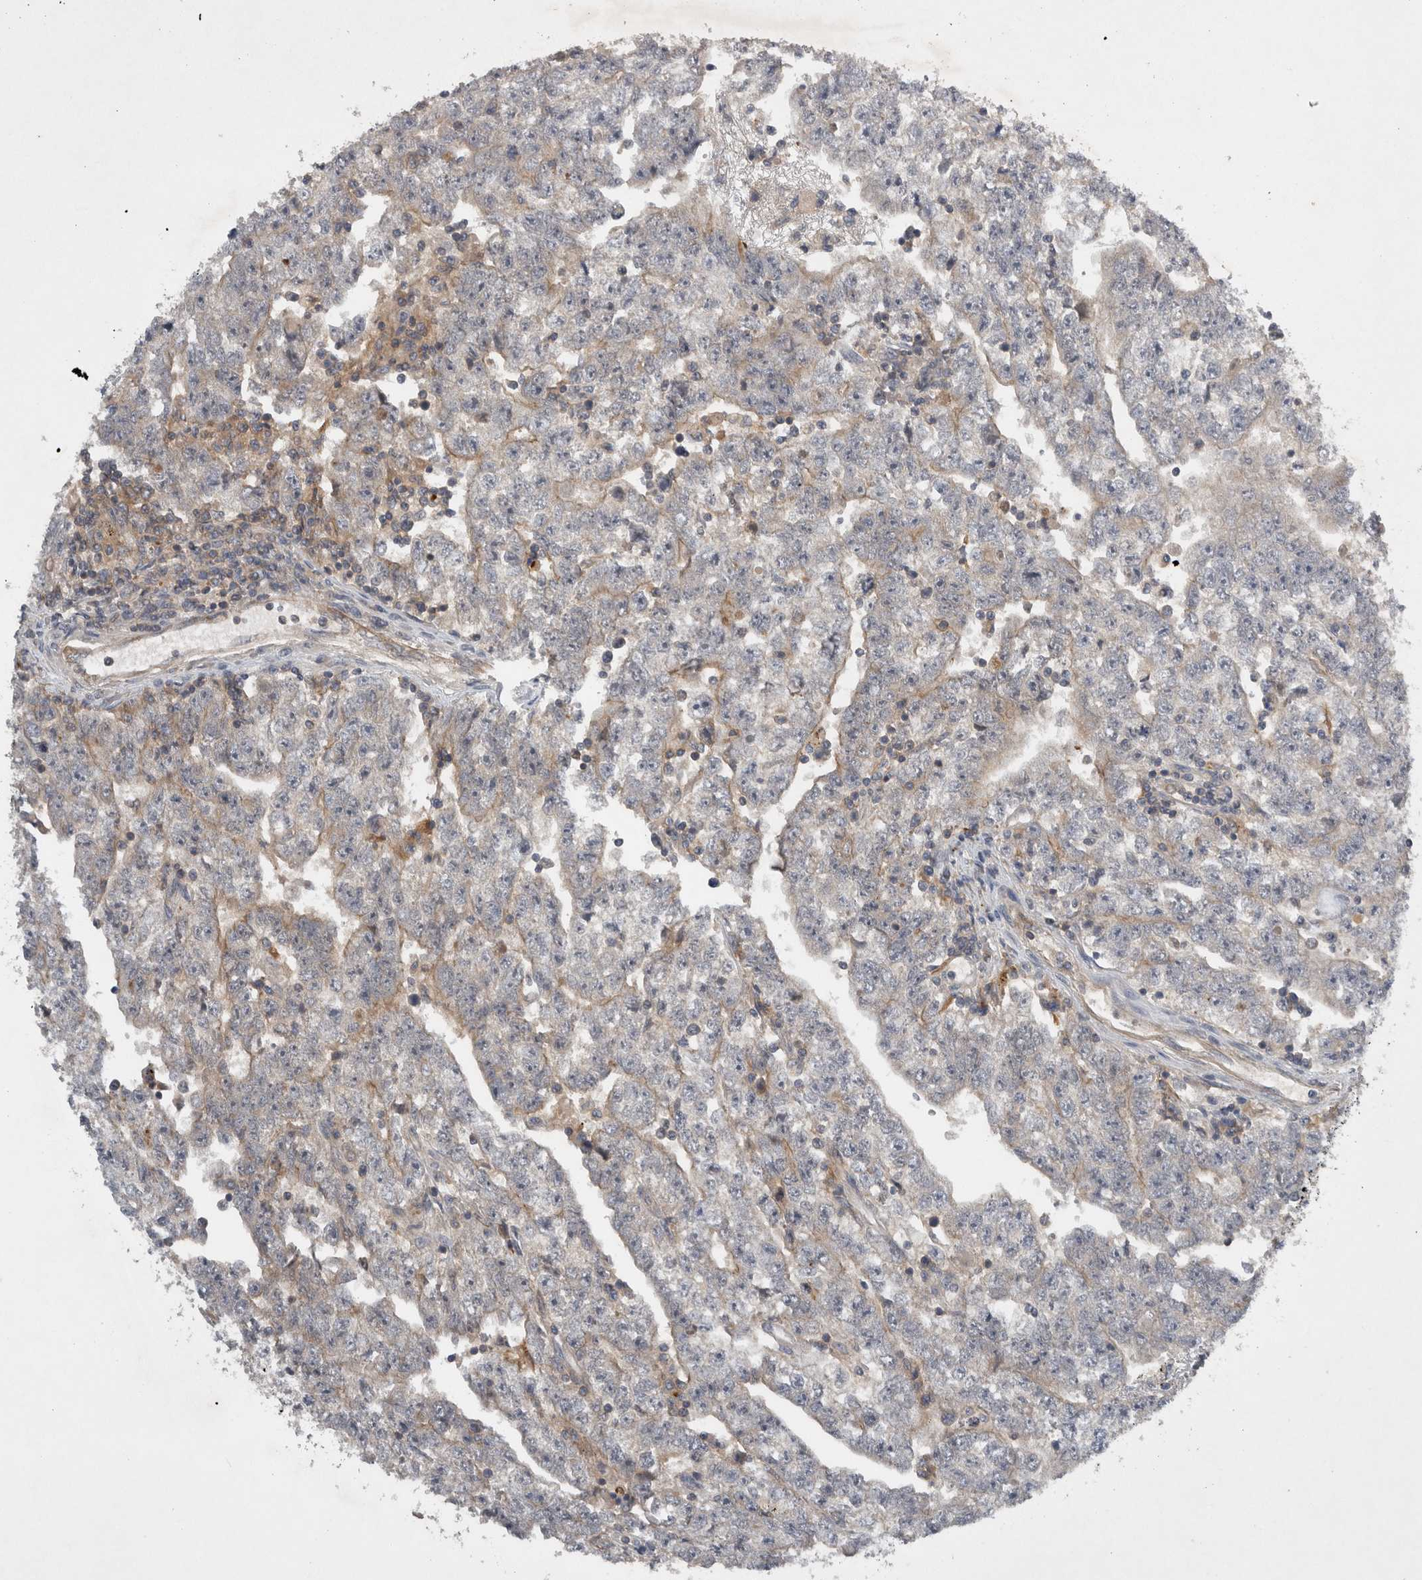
{"staining": {"intensity": "weak", "quantity": "<25%", "location": "cytoplasmic/membranous"}, "tissue": "testis cancer", "cell_type": "Tumor cells", "image_type": "cancer", "snomed": [{"axis": "morphology", "description": "Carcinoma, Embryonal, NOS"}, {"axis": "topography", "description": "Testis"}], "caption": "Tumor cells are negative for protein expression in human testis cancer. (Brightfield microscopy of DAB (3,3'-diaminobenzidine) immunohistochemistry at high magnification).", "gene": "SCARA5", "patient": {"sex": "male", "age": 25}}